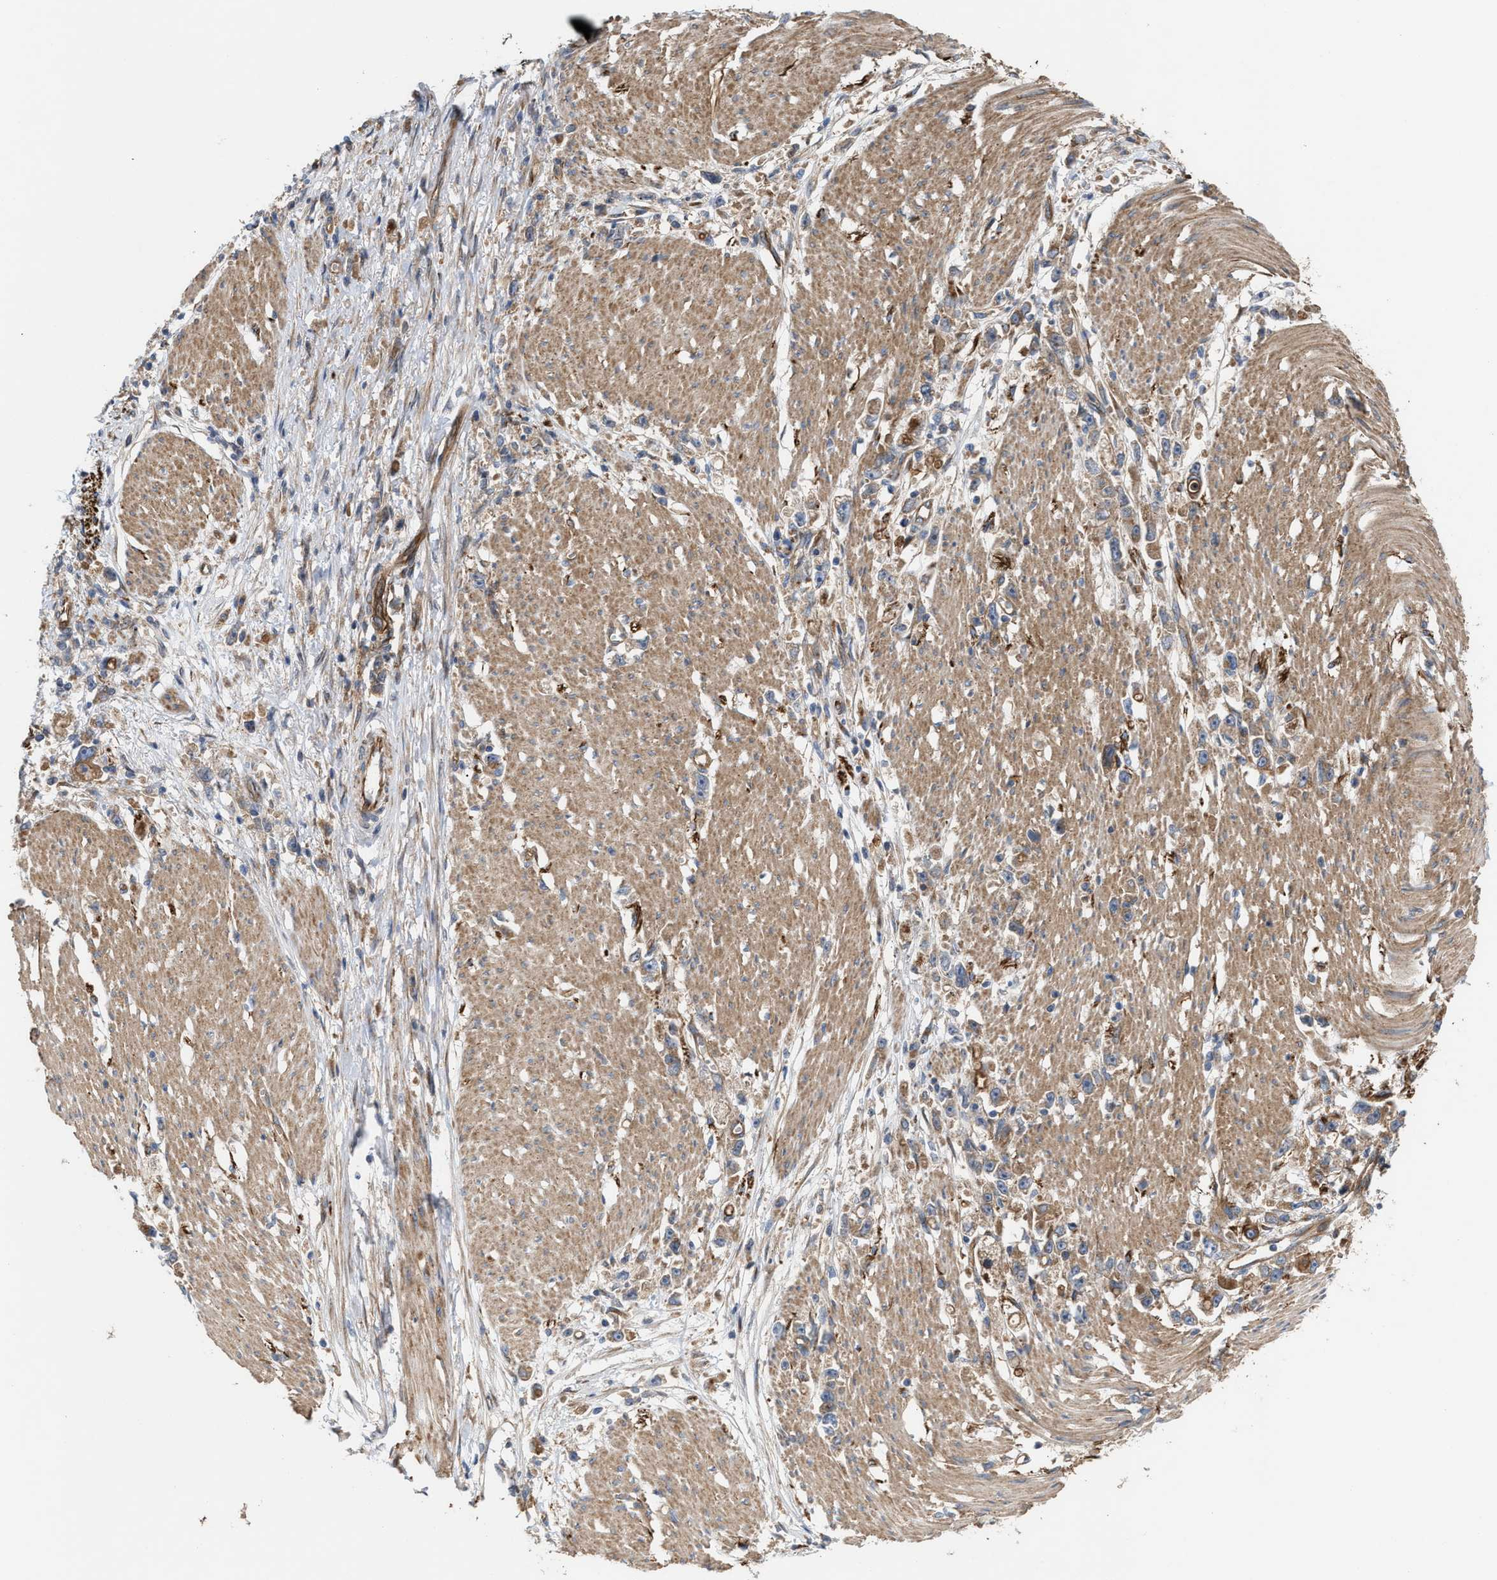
{"staining": {"intensity": "weak", "quantity": "25%-75%", "location": "cytoplasmic/membranous"}, "tissue": "stomach cancer", "cell_type": "Tumor cells", "image_type": "cancer", "snomed": [{"axis": "morphology", "description": "Adenocarcinoma, NOS"}, {"axis": "topography", "description": "Stomach"}], "caption": "Immunohistochemistry of human stomach cancer demonstrates low levels of weak cytoplasmic/membranous expression in approximately 25%-75% of tumor cells. (brown staining indicates protein expression, while blue staining denotes nuclei).", "gene": "EPS15L1", "patient": {"sex": "female", "age": 59}}